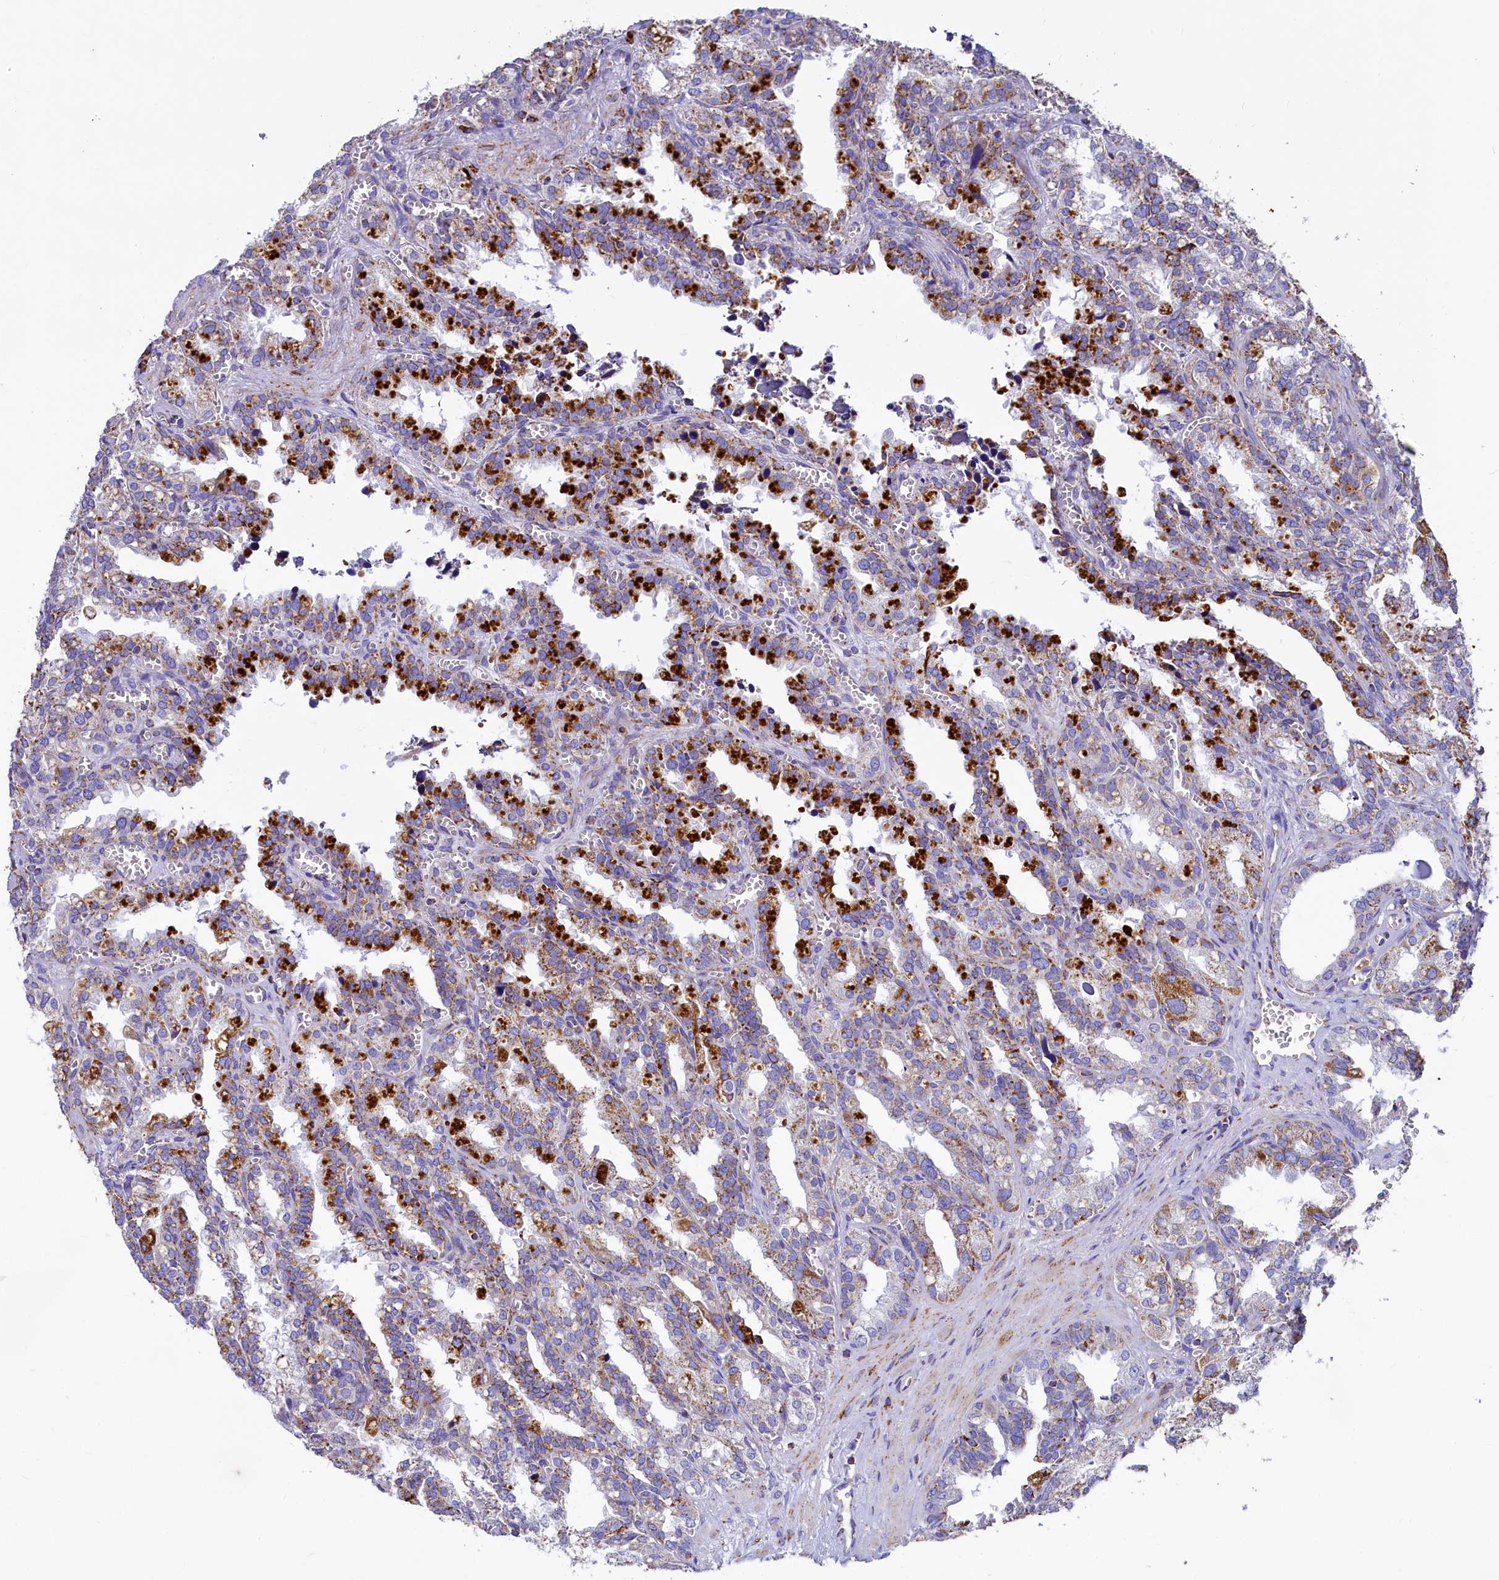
{"staining": {"intensity": "moderate", "quantity": "25%-75%", "location": "cytoplasmic/membranous"}, "tissue": "seminal vesicle", "cell_type": "Glandular cells", "image_type": "normal", "snomed": [{"axis": "morphology", "description": "Normal tissue, NOS"}, {"axis": "topography", "description": "Prostate"}, {"axis": "topography", "description": "Seminal veicle"}], "caption": "Human seminal vesicle stained with a brown dye exhibits moderate cytoplasmic/membranous positive expression in about 25%-75% of glandular cells.", "gene": "IDH3A", "patient": {"sex": "male", "age": 51}}